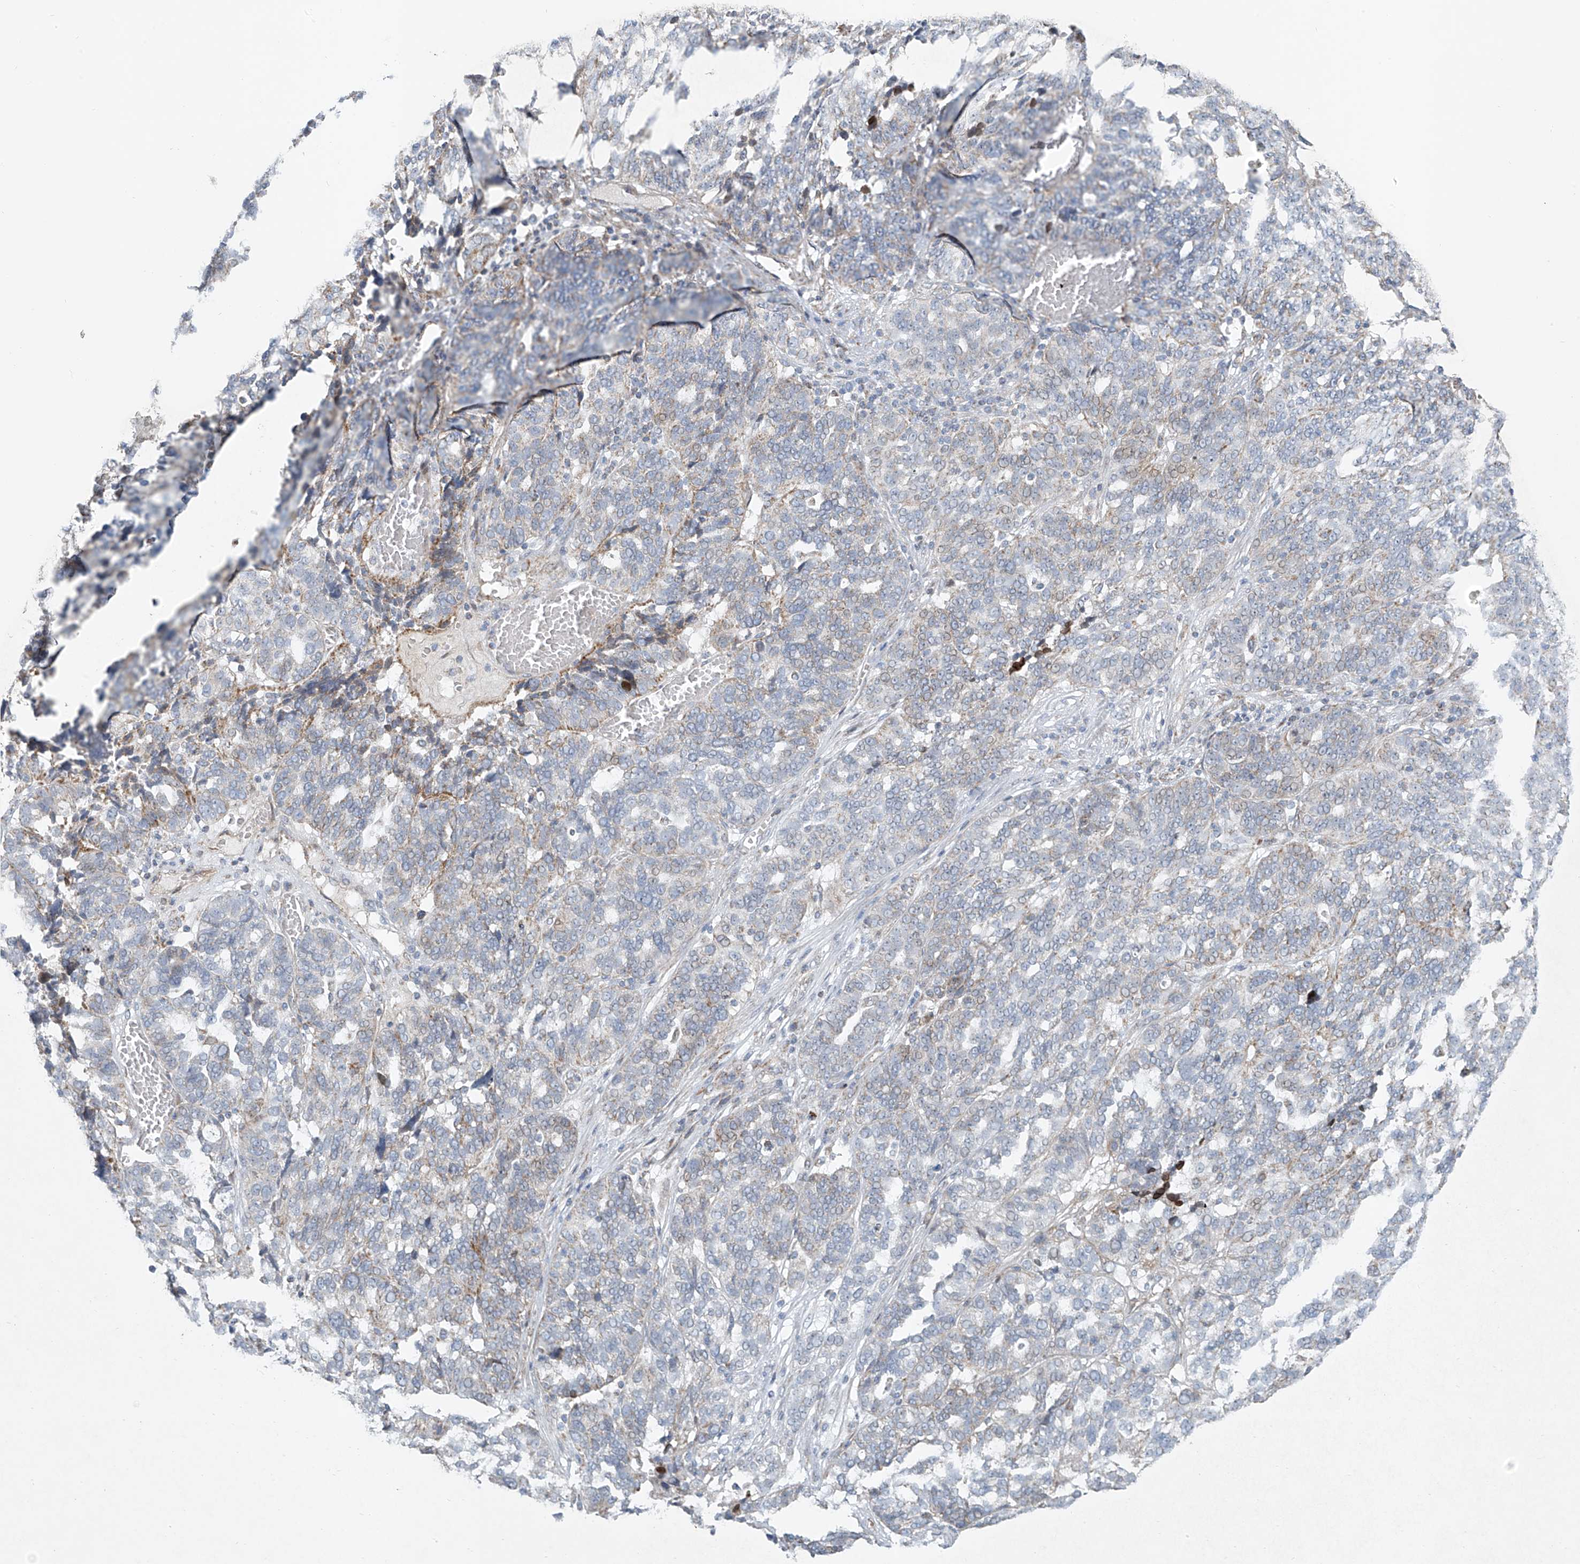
{"staining": {"intensity": "negative", "quantity": "none", "location": "none"}, "tissue": "ovarian cancer", "cell_type": "Tumor cells", "image_type": "cancer", "snomed": [{"axis": "morphology", "description": "Cystadenocarcinoma, serous, NOS"}, {"axis": "topography", "description": "Ovary"}], "caption": "The image shows no staining of tumor cells in serous cystadenocarcinoma (ovarian).", "gene": "SMDT1", "patient": {"sex": "female", "age": 59}}